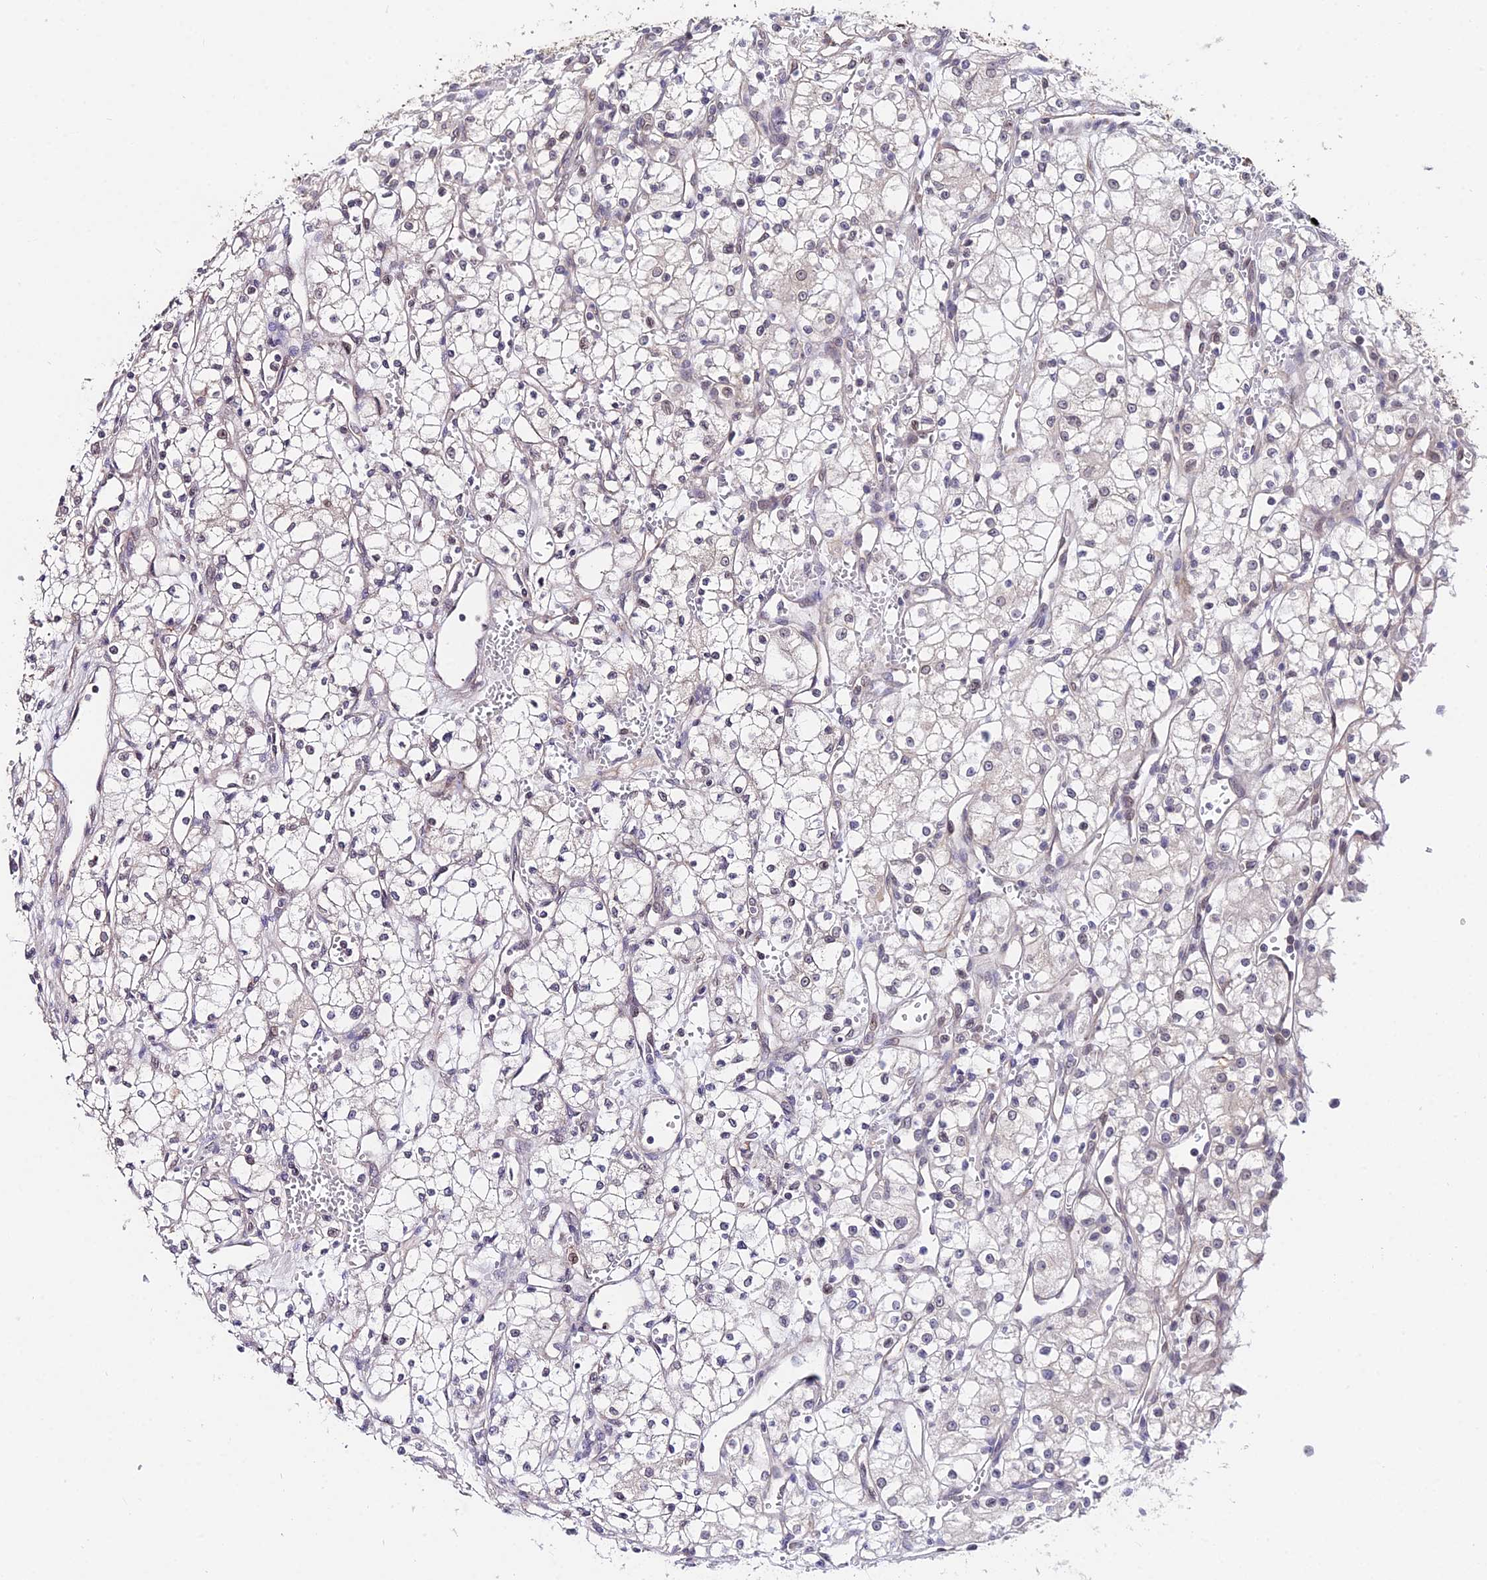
{"staining": {"intensity": "negative", "quantity": "none", "location": "none"}, "tissue": "renal cancer", "cell_type": "Tumor cells", "image_type": "cancer", "snomed": [{"axis": "morphology", "description": "Adenocarcinoma, NOS"}, {"axis": "topography", "description": "Kidney"}], "caption": "The immunohistochemistry (IHC) photomicrograph has no significant staining in tumor cells of renal adenocarcinoma tissue.", "gene": "INPP4A", "patient": {"sex": "male", "age": 59}}